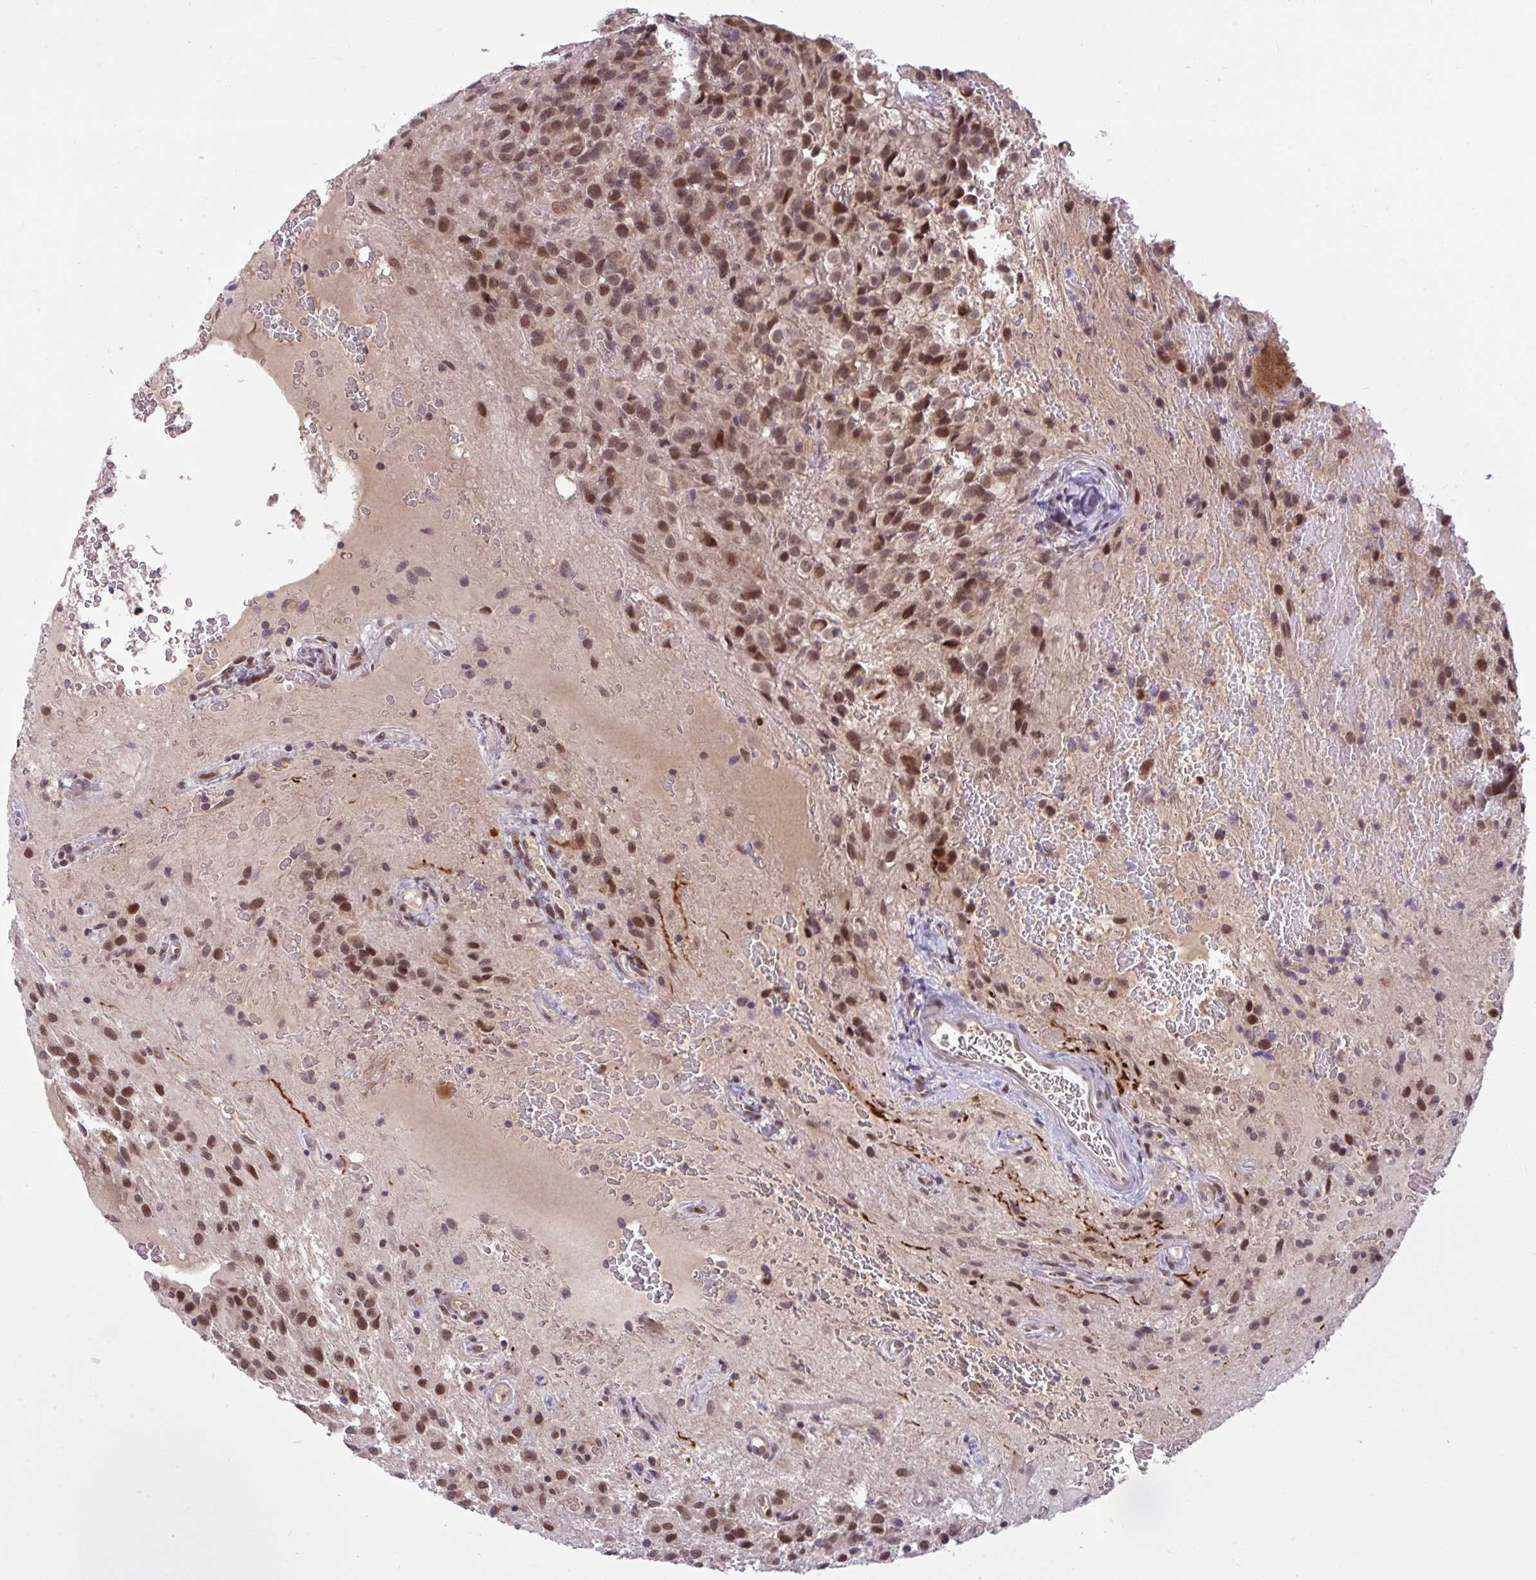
{"staining": {"intensity": "moderate", "quantity": ">75%", "location": "nuclear"}, "tissue": "glioma", "cell_type": "Tumor cells", "image_type": "cancer", "snomed": [{"axis": "morphology", "description": "Glioma, malignant, Low grade"}, {"axis": "topography", "description": "Brain"}], "caption": "Malignant glioma (low-grade) stained for a protein (brown) reveals moderate nuclear positive staining in about >75% of tumor cells.", "gene": "KLF2", "patient": {"sex": "male", "age": 56}}